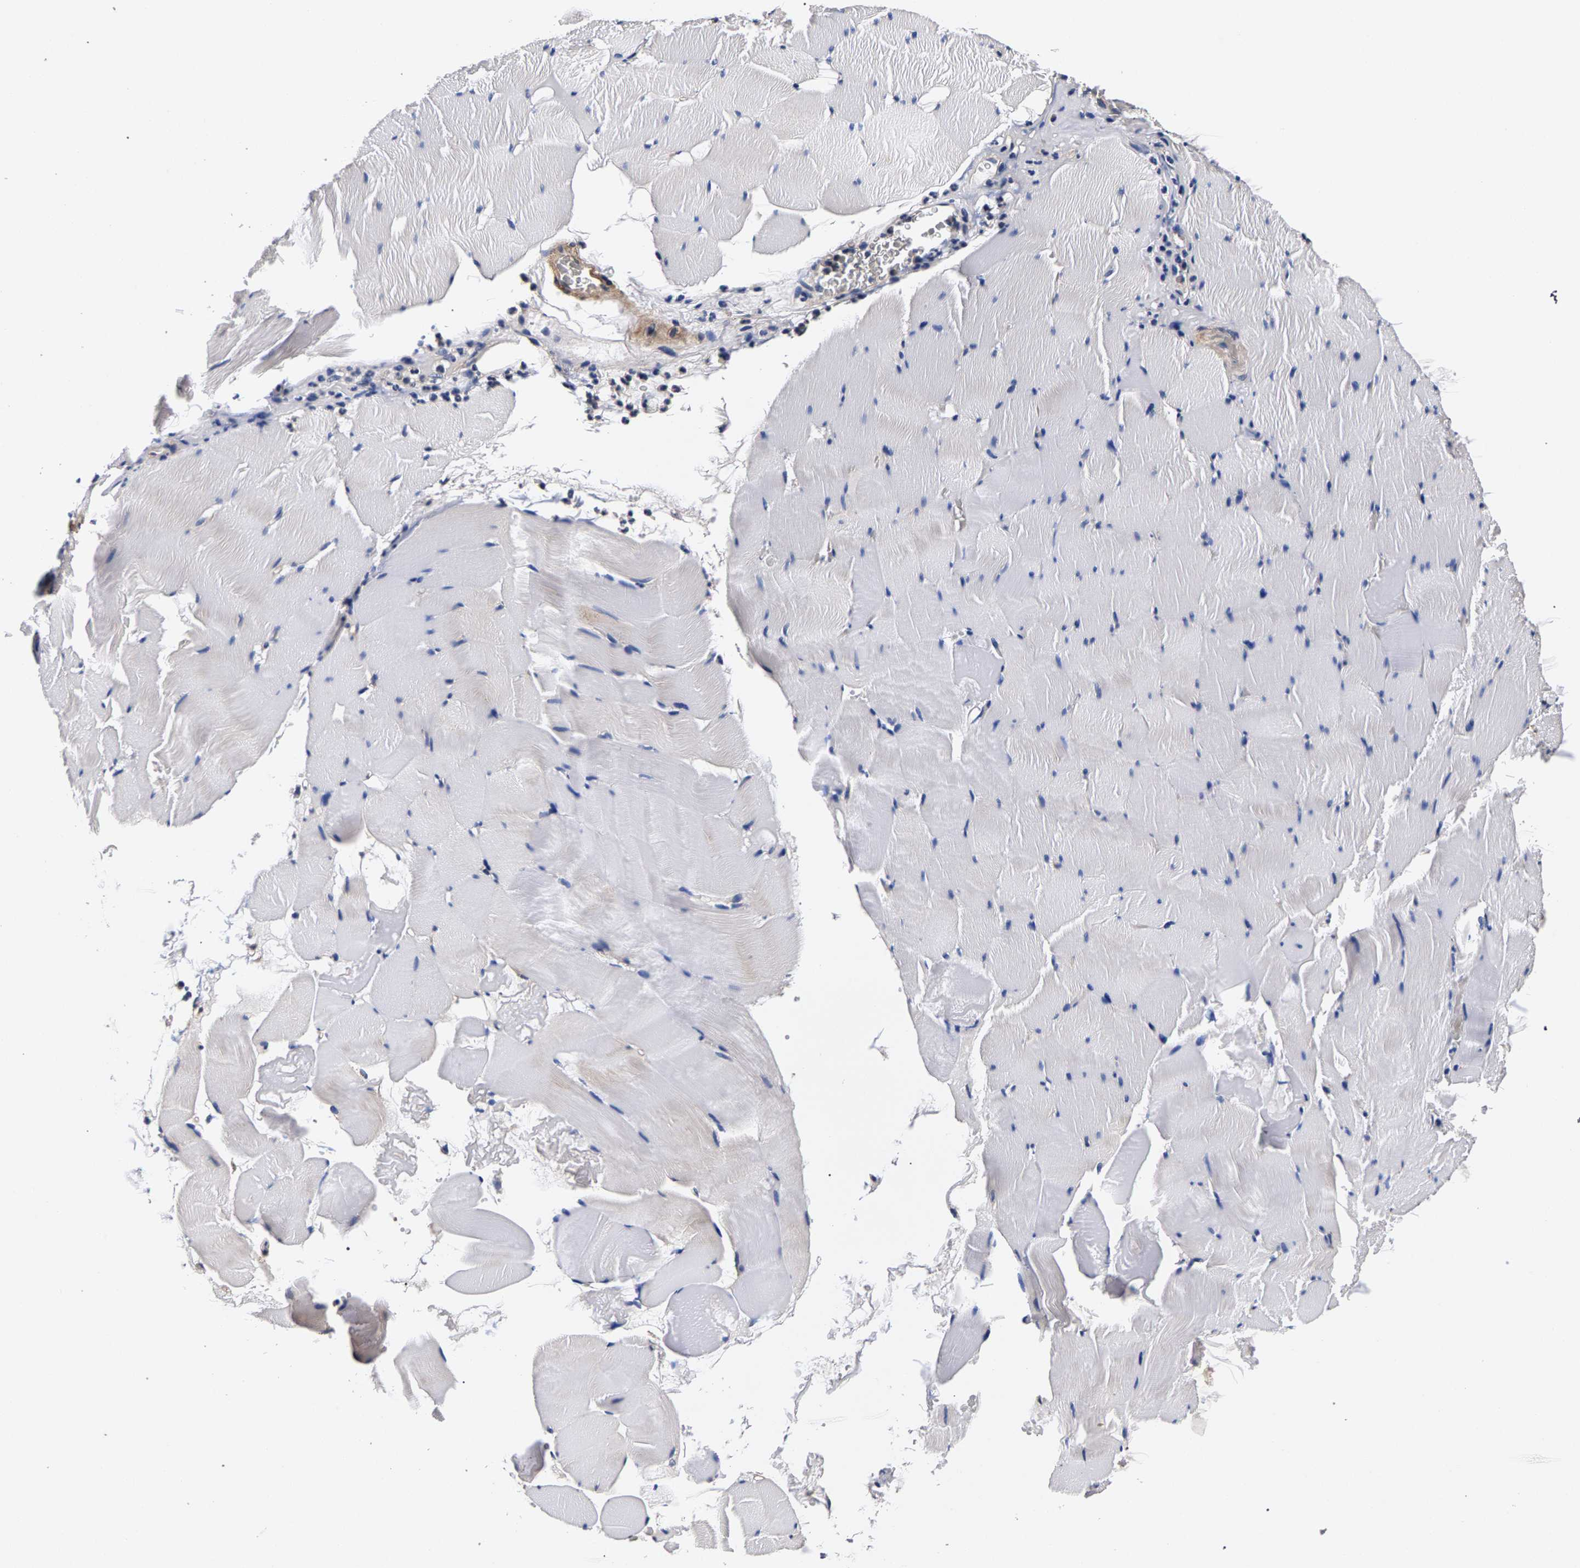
{"staining": {"intensity": "negative", "quantity": "none", "location": "none"}, "tissue": "skeletal muscle", "cell_type": "Myocytes", "image_type": "normal", "snomed": [{"axis": "morphology", "description": "Normal tissue, NOS"}, {"axis": "topography", "description": "Skeletal muscle"}], "caption": "Immunohistochemistry (IHC) of normal human skeletal muscle reveals no expression in myocytes. The staining is performed using DAB brown chromogen with nuclei counter-stained in using hematoxylin.", "gene": "MARCHF7", "patient": {"sex": "male", "age": 62}}